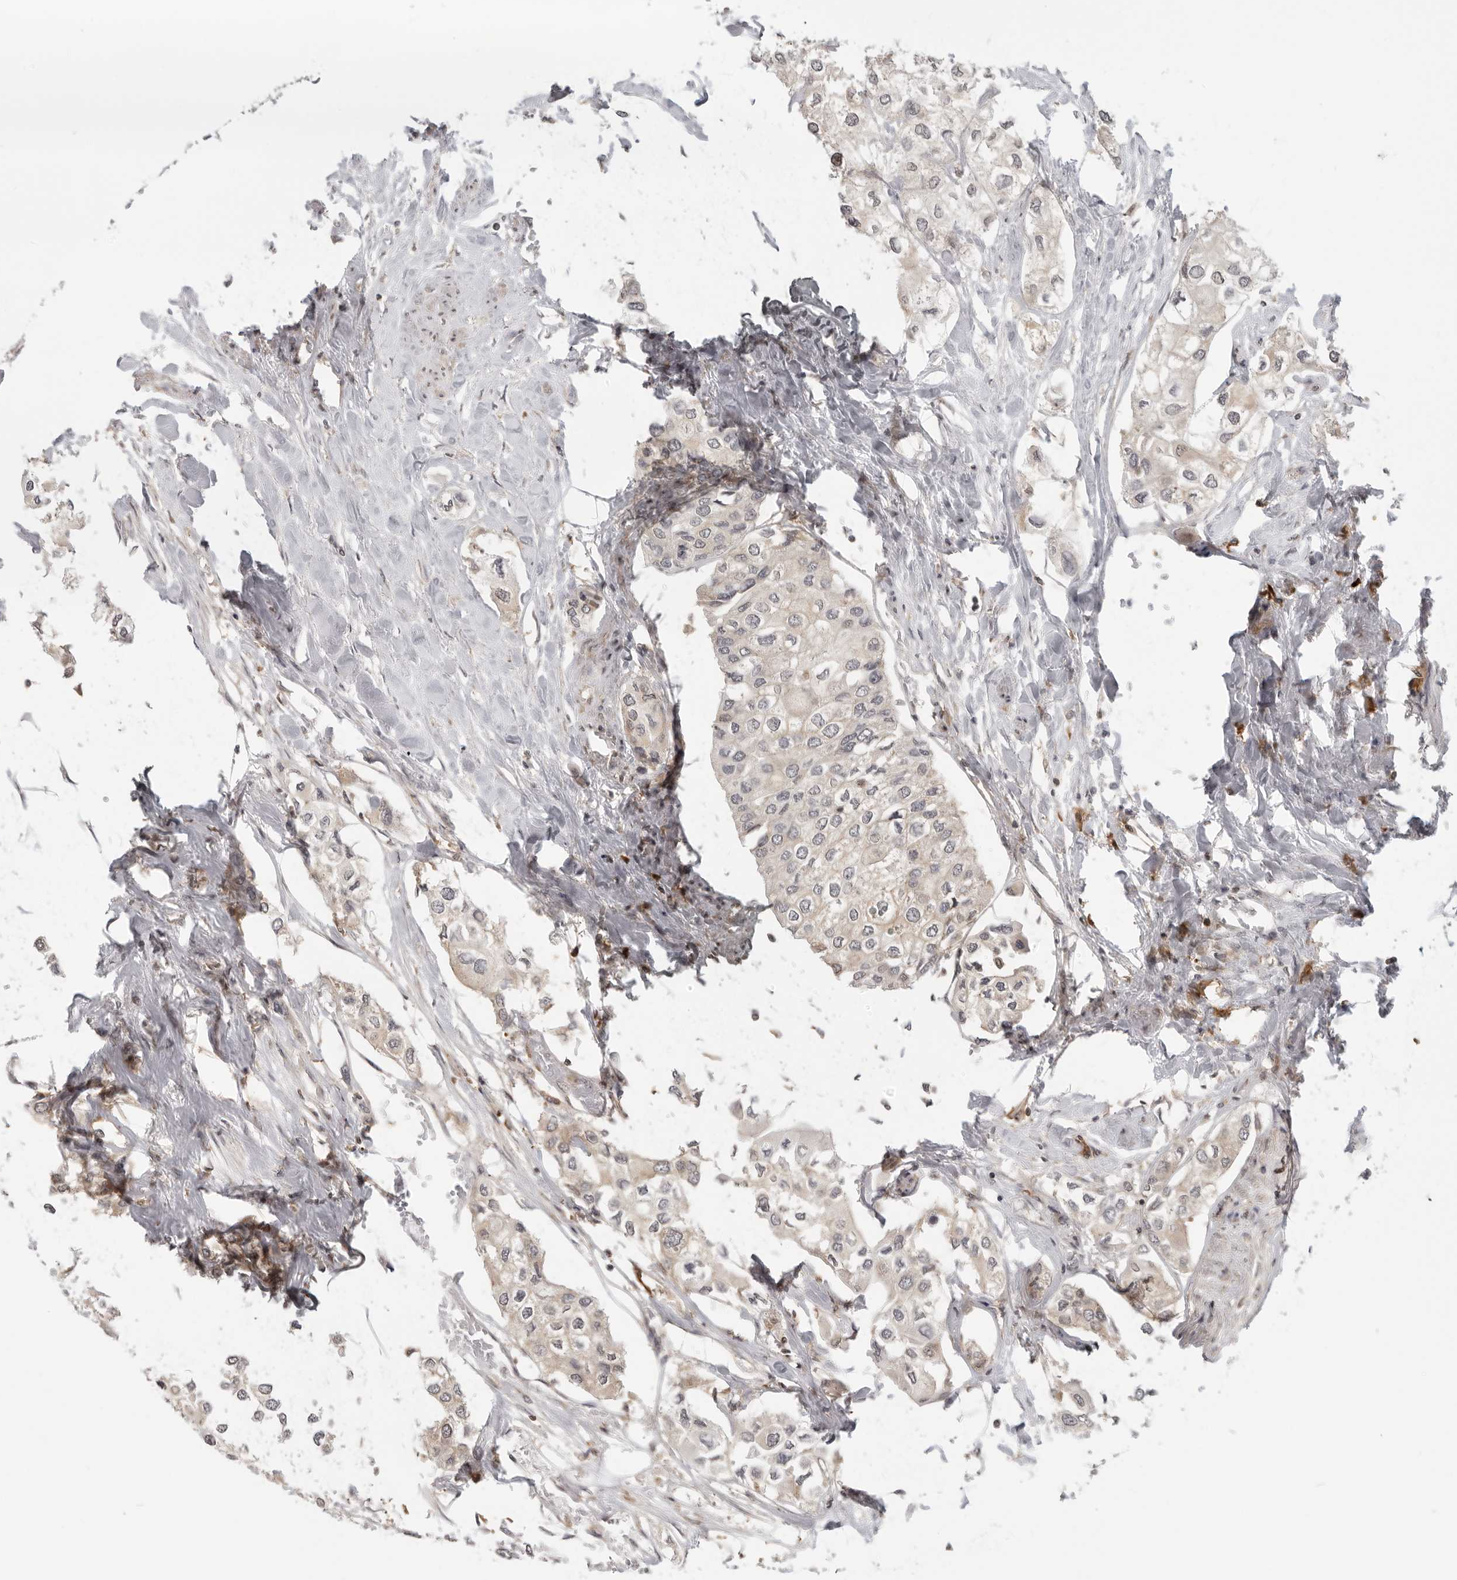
{"staining": {"intensity": "weak", "quantity": "25%-75%", "location": "cytoplasmic/membranous,nuclear"}, "tissue": "urothelial cancer", "cell_type": "Tumor cells", "image_type": "cancer", "snomed": [{"axis": "morphology", "description": "Urothelial carcinoma, High grade"}, {"axis": "topography", "description": "Urinary bladder"}], "caption": "Human urothelial cancer stained for a protein (brown) exhibits weak cytoplasmic/membranous and nuclear positive expression in about 25%-75% of tumor cells.", "gene": "PRRC2A", "patient": {"sex": "male", "age": 64}}